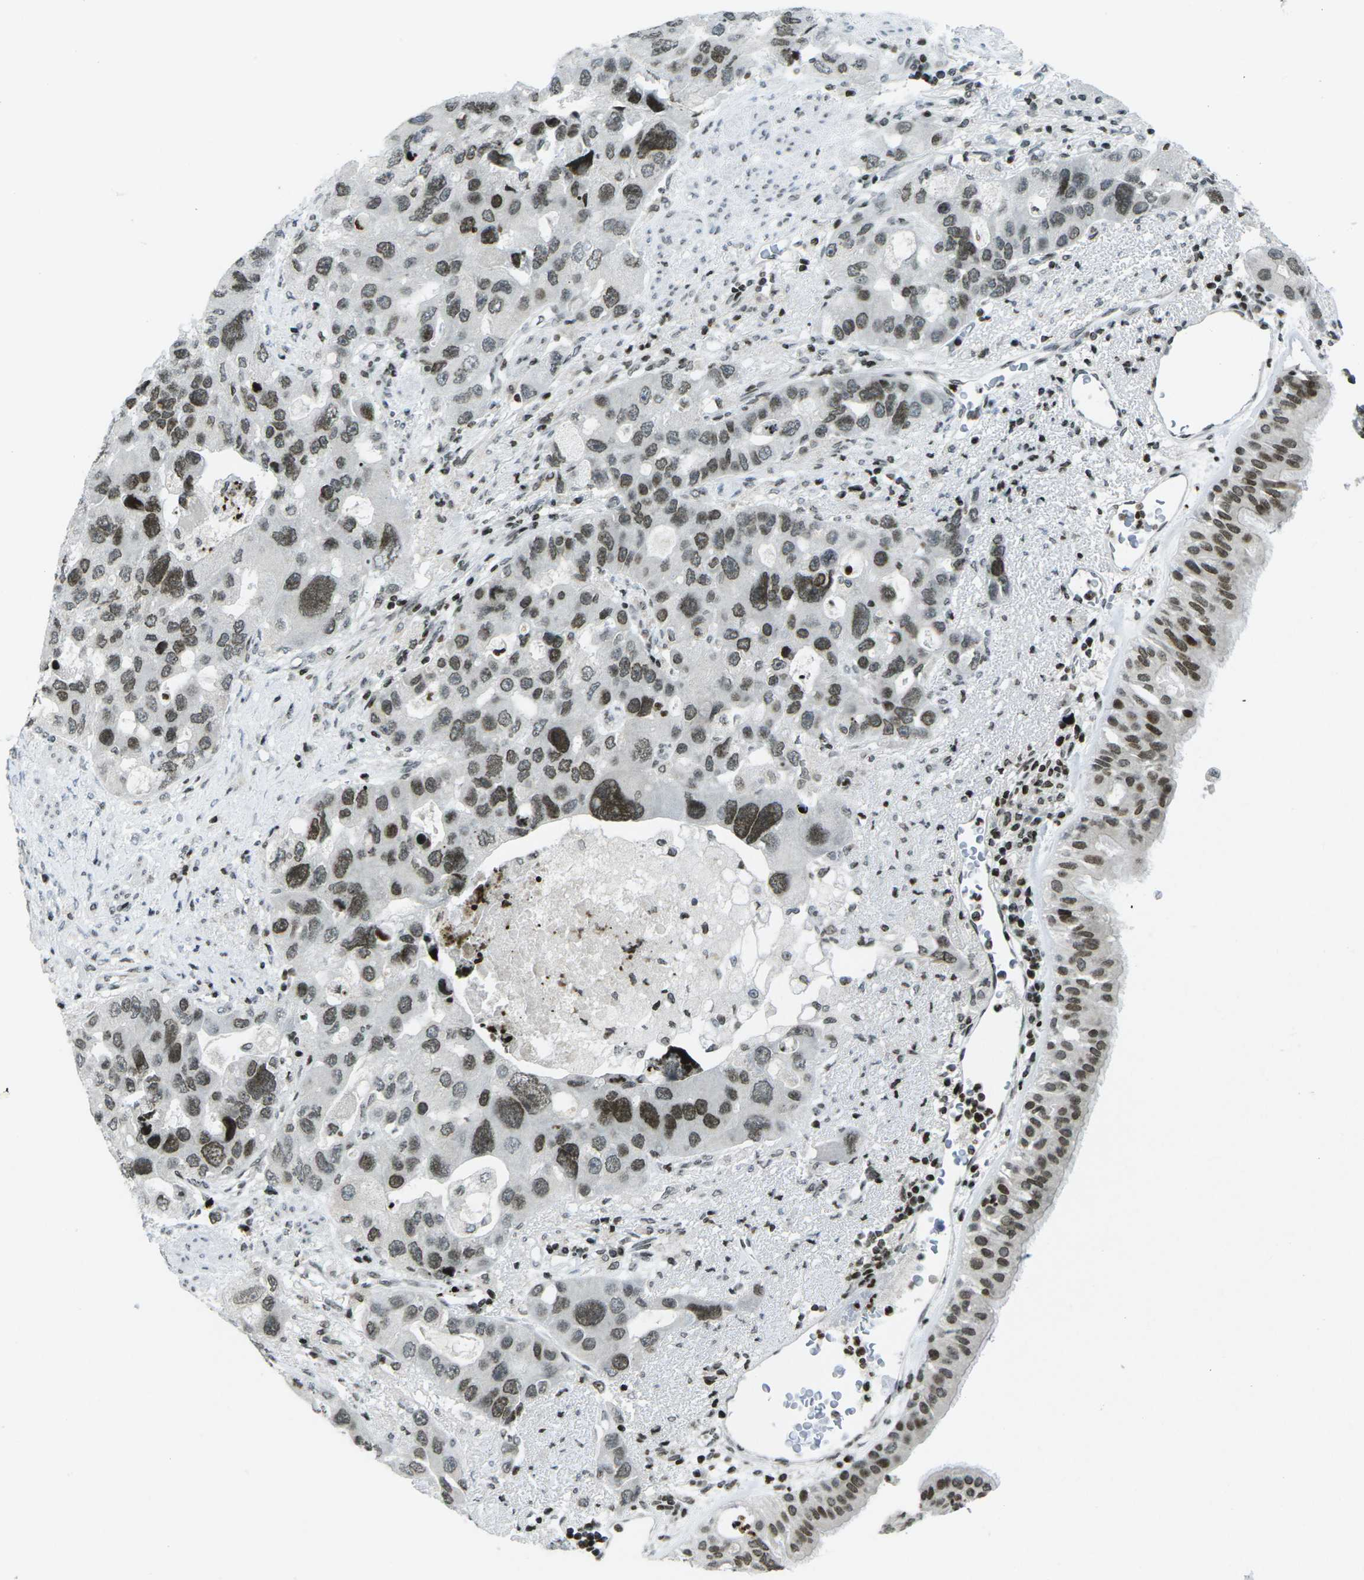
{"staining": {"intensity": "strong", "quantity": ">75%", "location": "nuclear"}, "tissue": "bronchus", "cell_type": "Respiratory epithelial cells", "image_type": "normal", "snomed": [{"axis": "morphology", "description": "Normal tissue, NOS"}, {"axis": "morphology", "description": "Adenocarcinoma, NOS"}, {"axis": "morphology", "description": "Adenocarcinoma, metastatic, NOS"}, {"axis": "topography", "description": "Lymph node"}, {"axis": "topography", "description": "Bronchus"}, {"axis": "topography", "description": "Lung"}], "caption": "This is a histology image of IHC staining of normal bronchus, which shows strong expression in the nuclear of respiratory epithelial cells.", "gene": "EME1", "patient": {"sex": "female", "age": 54}}